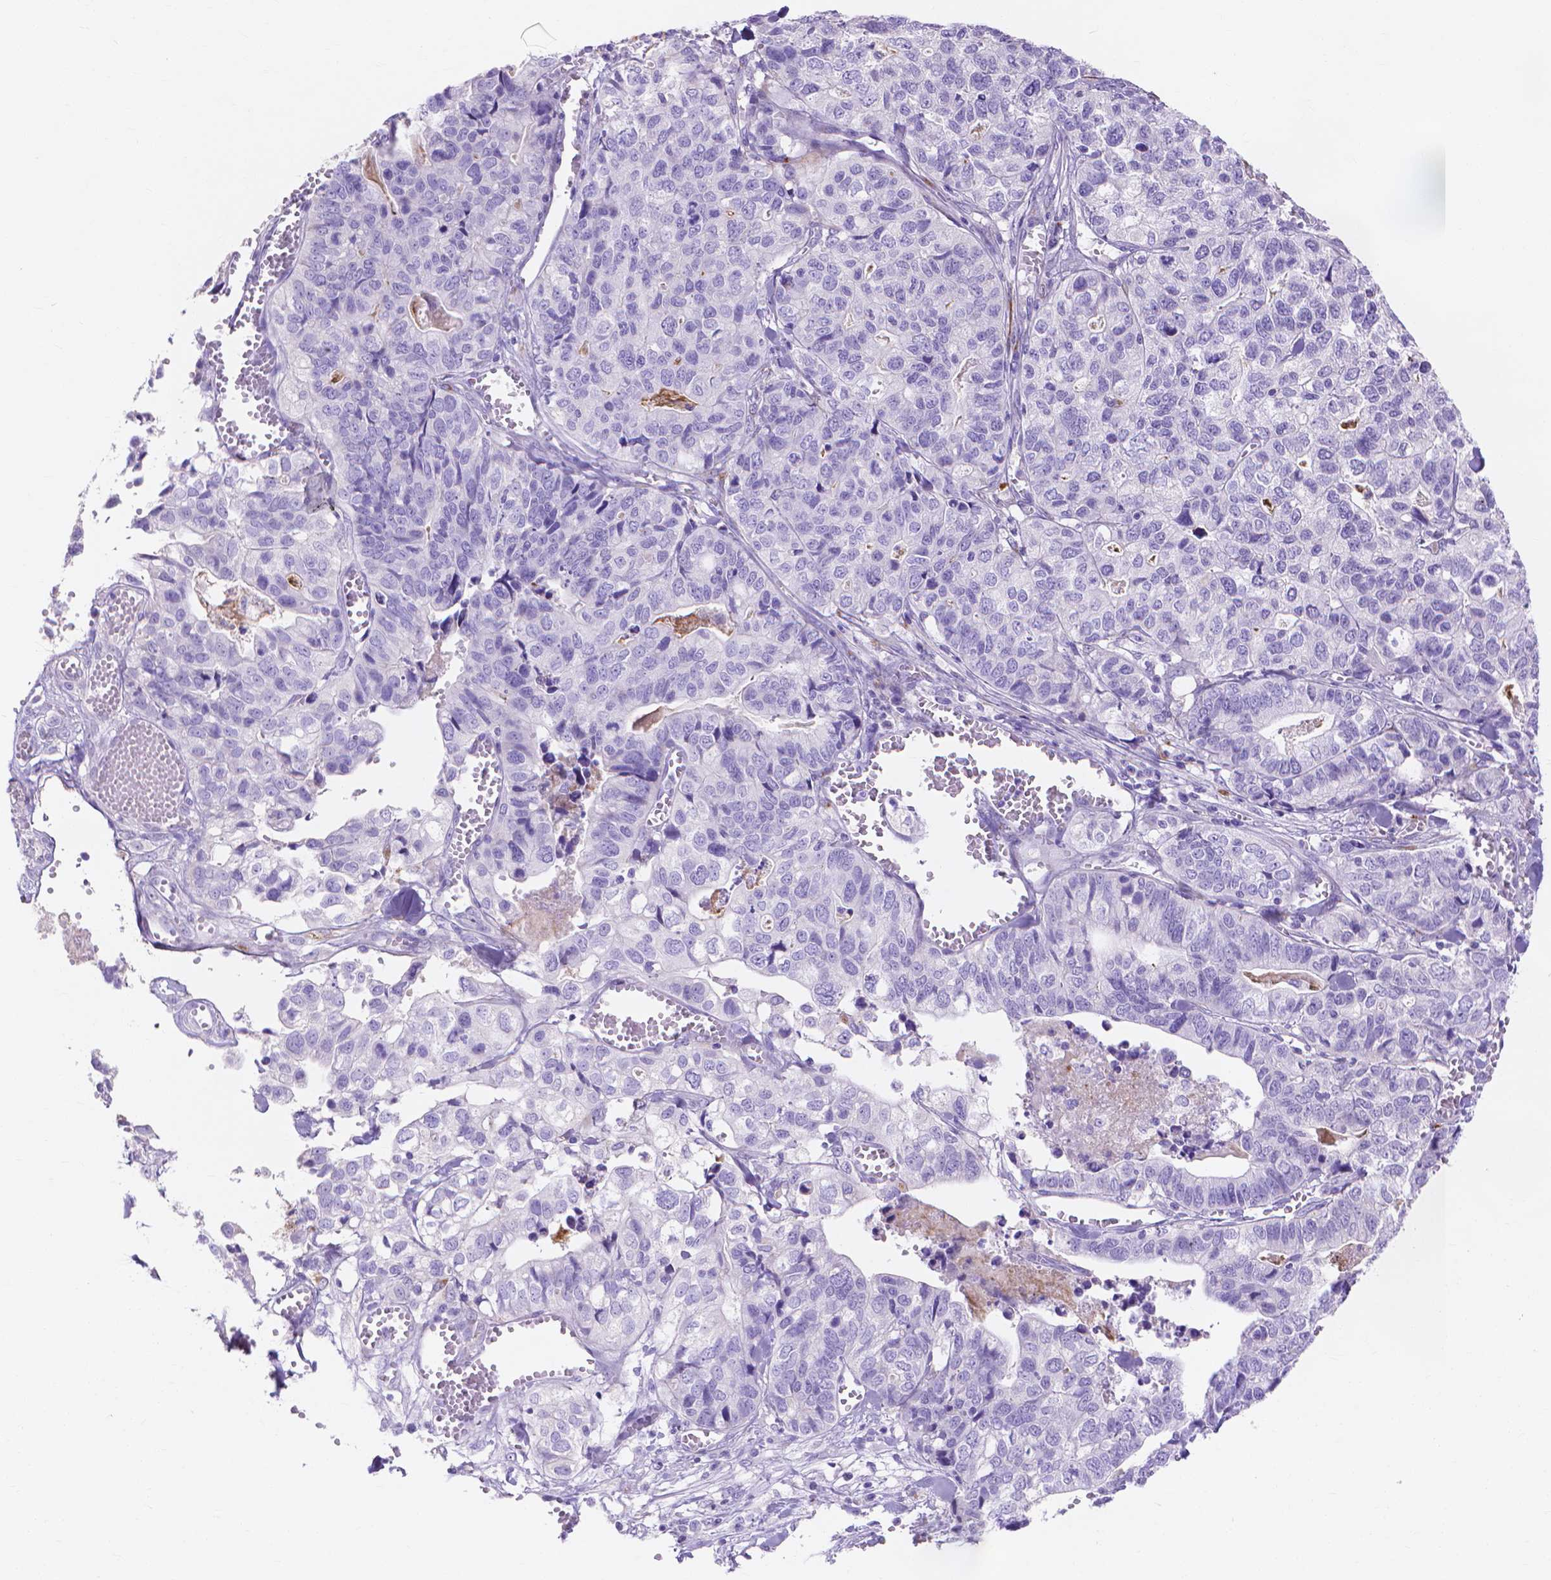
{"staining": {"intensity": "negative", "quantity": "none", "location": "none"}, "tissue": "stomach cancer", "cell_type": "Tumor cells", "image_type": "cancer", "snomed": [{"axis": "morphology", "description": "Adenocarcinoma, NOS"}, {"axis": "topography", "description": "Stomach, upper"}], "caption": "High magnification brightfield microscopy of stomach cancer (adenocarcinoma) stained with DAB (3,3'-diaminobenzidine) (brown) and counterstained with hematoxylin (blue): tumor cells show no significant expression.", "gene": "MMP11", "patient": {"sex": "female", "age": 67}}